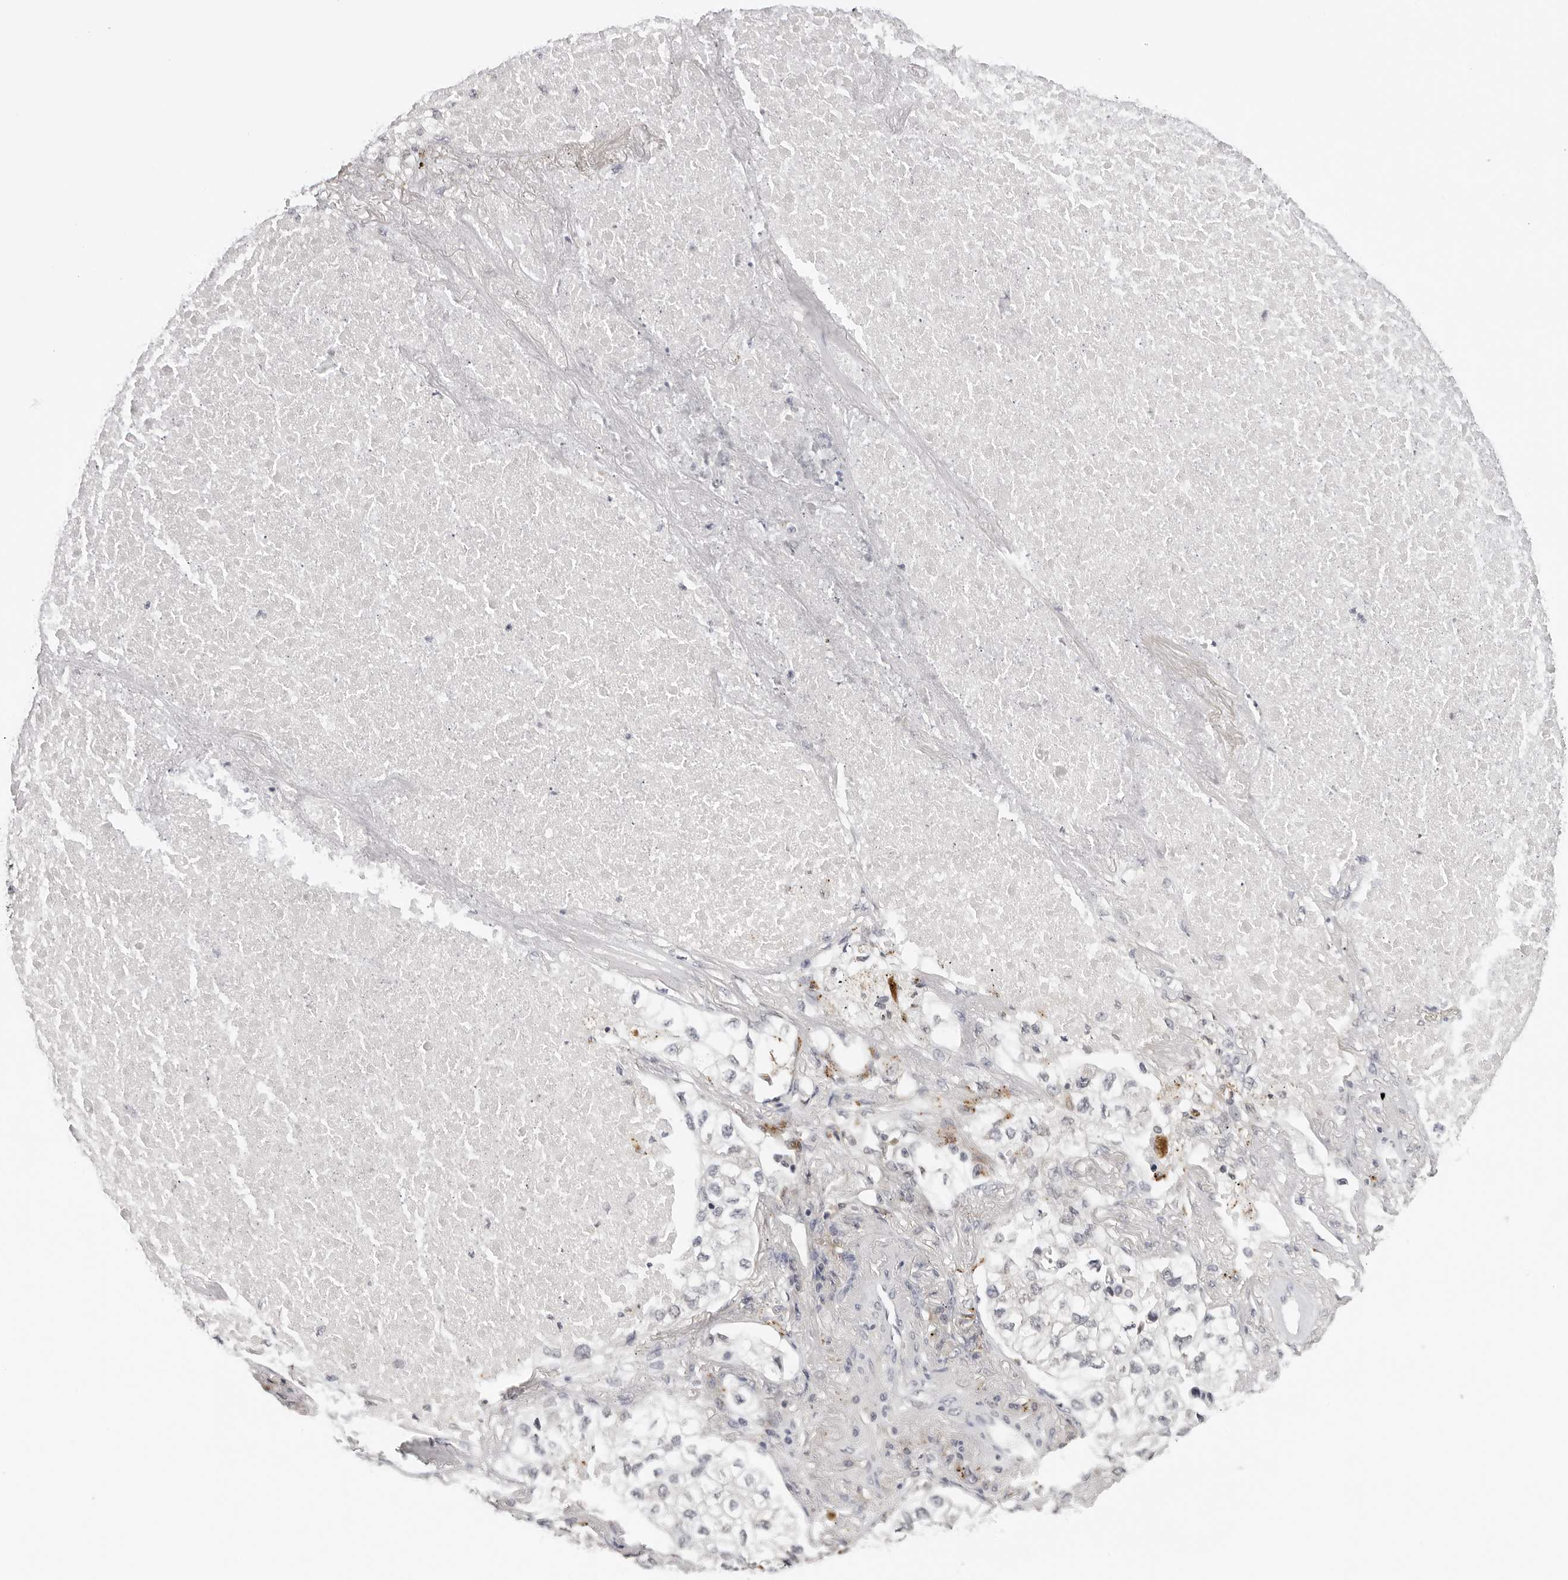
{"staining": {"intensity": "negative", "quantity": "none", "location": "none"}, "tissue": "lung cancer", "cell_type": "Tumor cells", "image_type": "cancer", "snomed": [{"axis": "morphology", "description": "Adenocarcinoma, NOS"}, {"axis": "topography", "description": "Lung"}], "caption": "Protein analysis of lung cancer shows no significant staining in tumor cells. (Stains: DAB immunohistochemistry with hematoxylin counter stain, Microscopy: brightfield microscopy at high magnification).", "gene": "PRUNE1", "patient": {"sex": "male", "age": 63}}